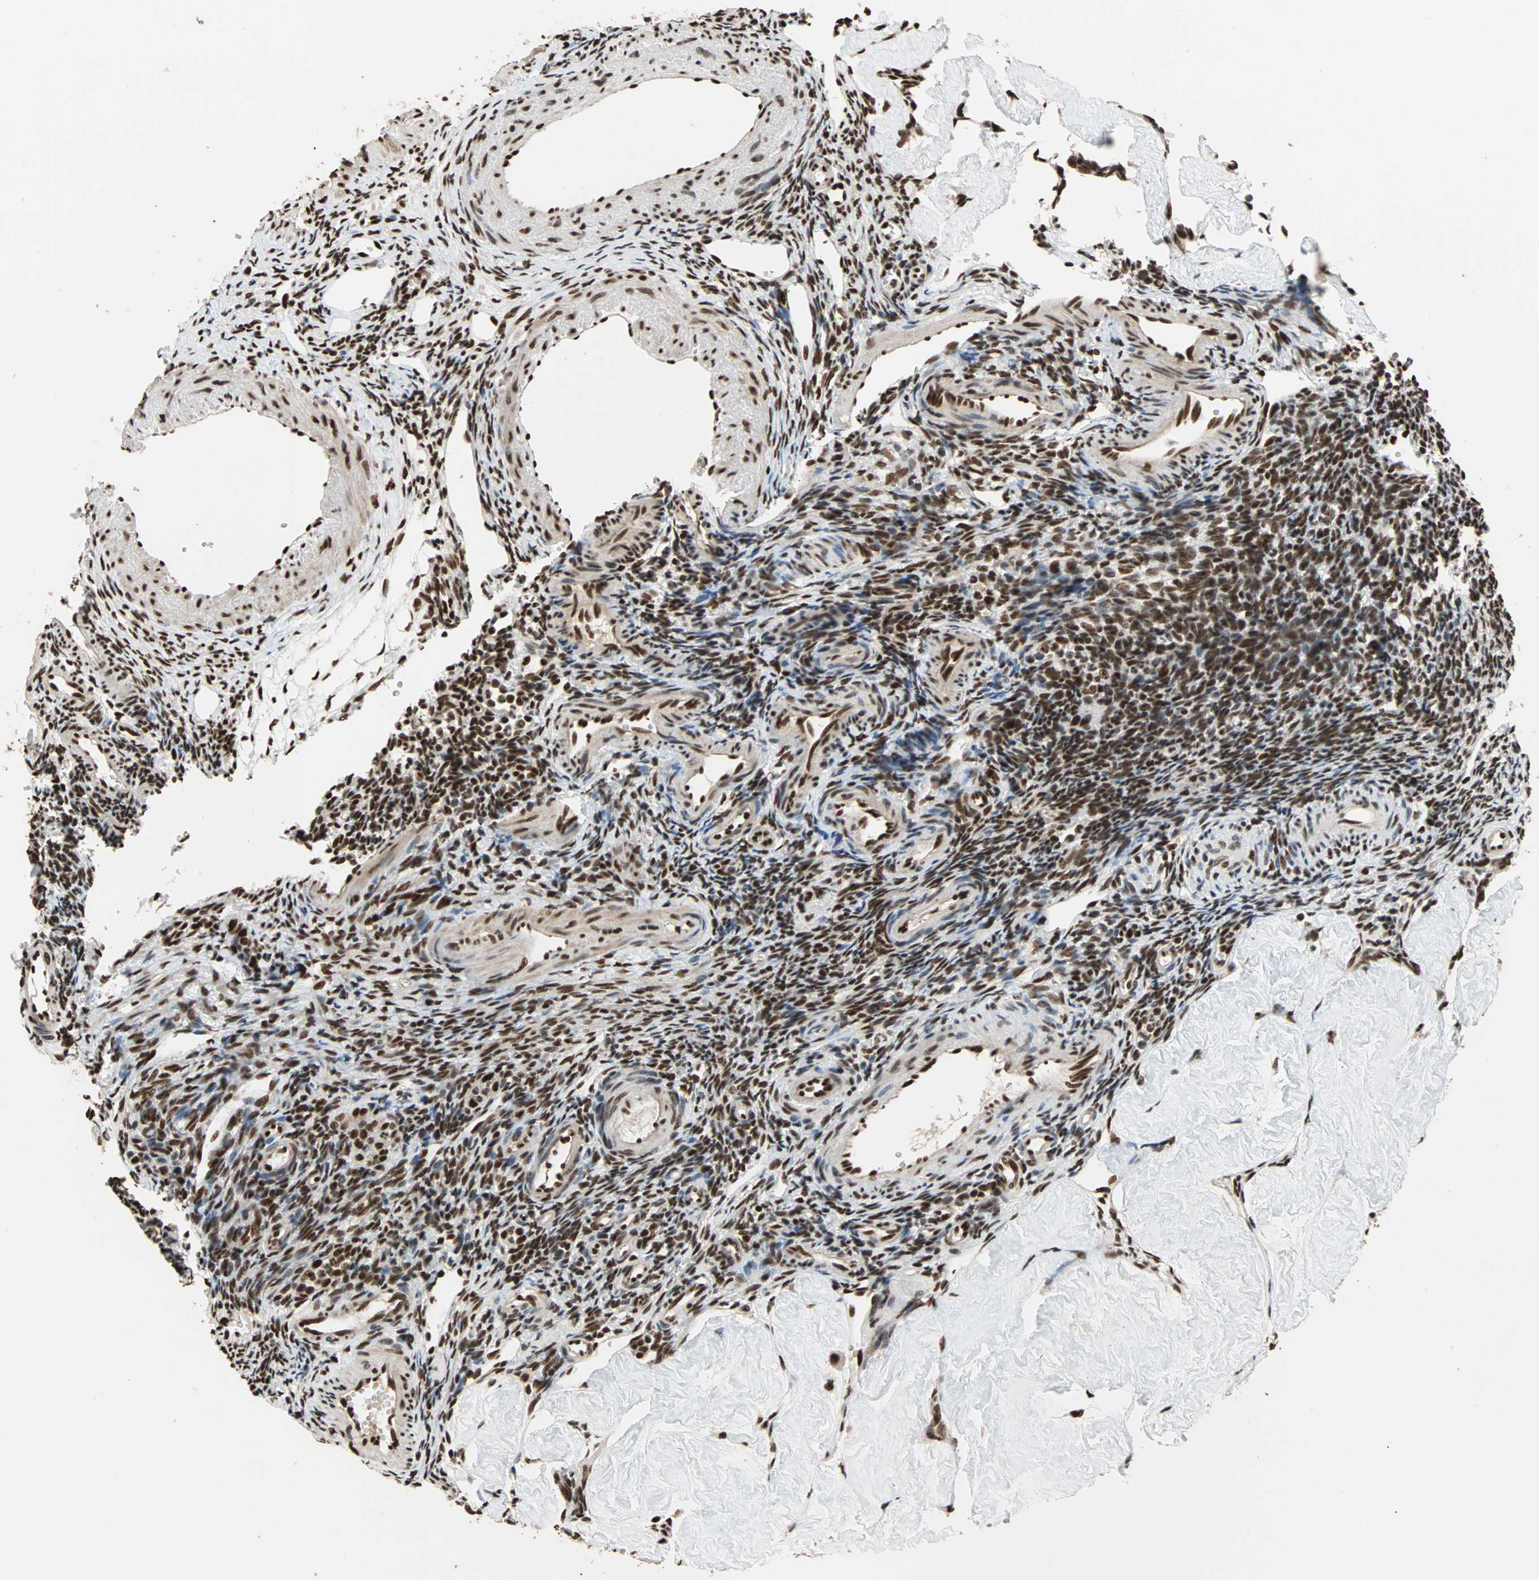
{"staining": {"intensity": "strong", "quantity": ">75%", "location": "nuclear"}, "tissue": "ovary", "cell_type": "Ovarian stroma cells", "image_type": "normal", "snomed": [{"axis": "morphology", "description": "Normal tissue, NOS"}, {"axis": "topography", "description": "Ovary"}], "caption": "Strong nuclear protein expression is seen in about >75% of ovarian stroma cells in ovary. The protein of interest is shown in brown color, while the nuclei are stained blue.", "gene": "ILF2", "patient": {"sex": "female", "age": 33}}